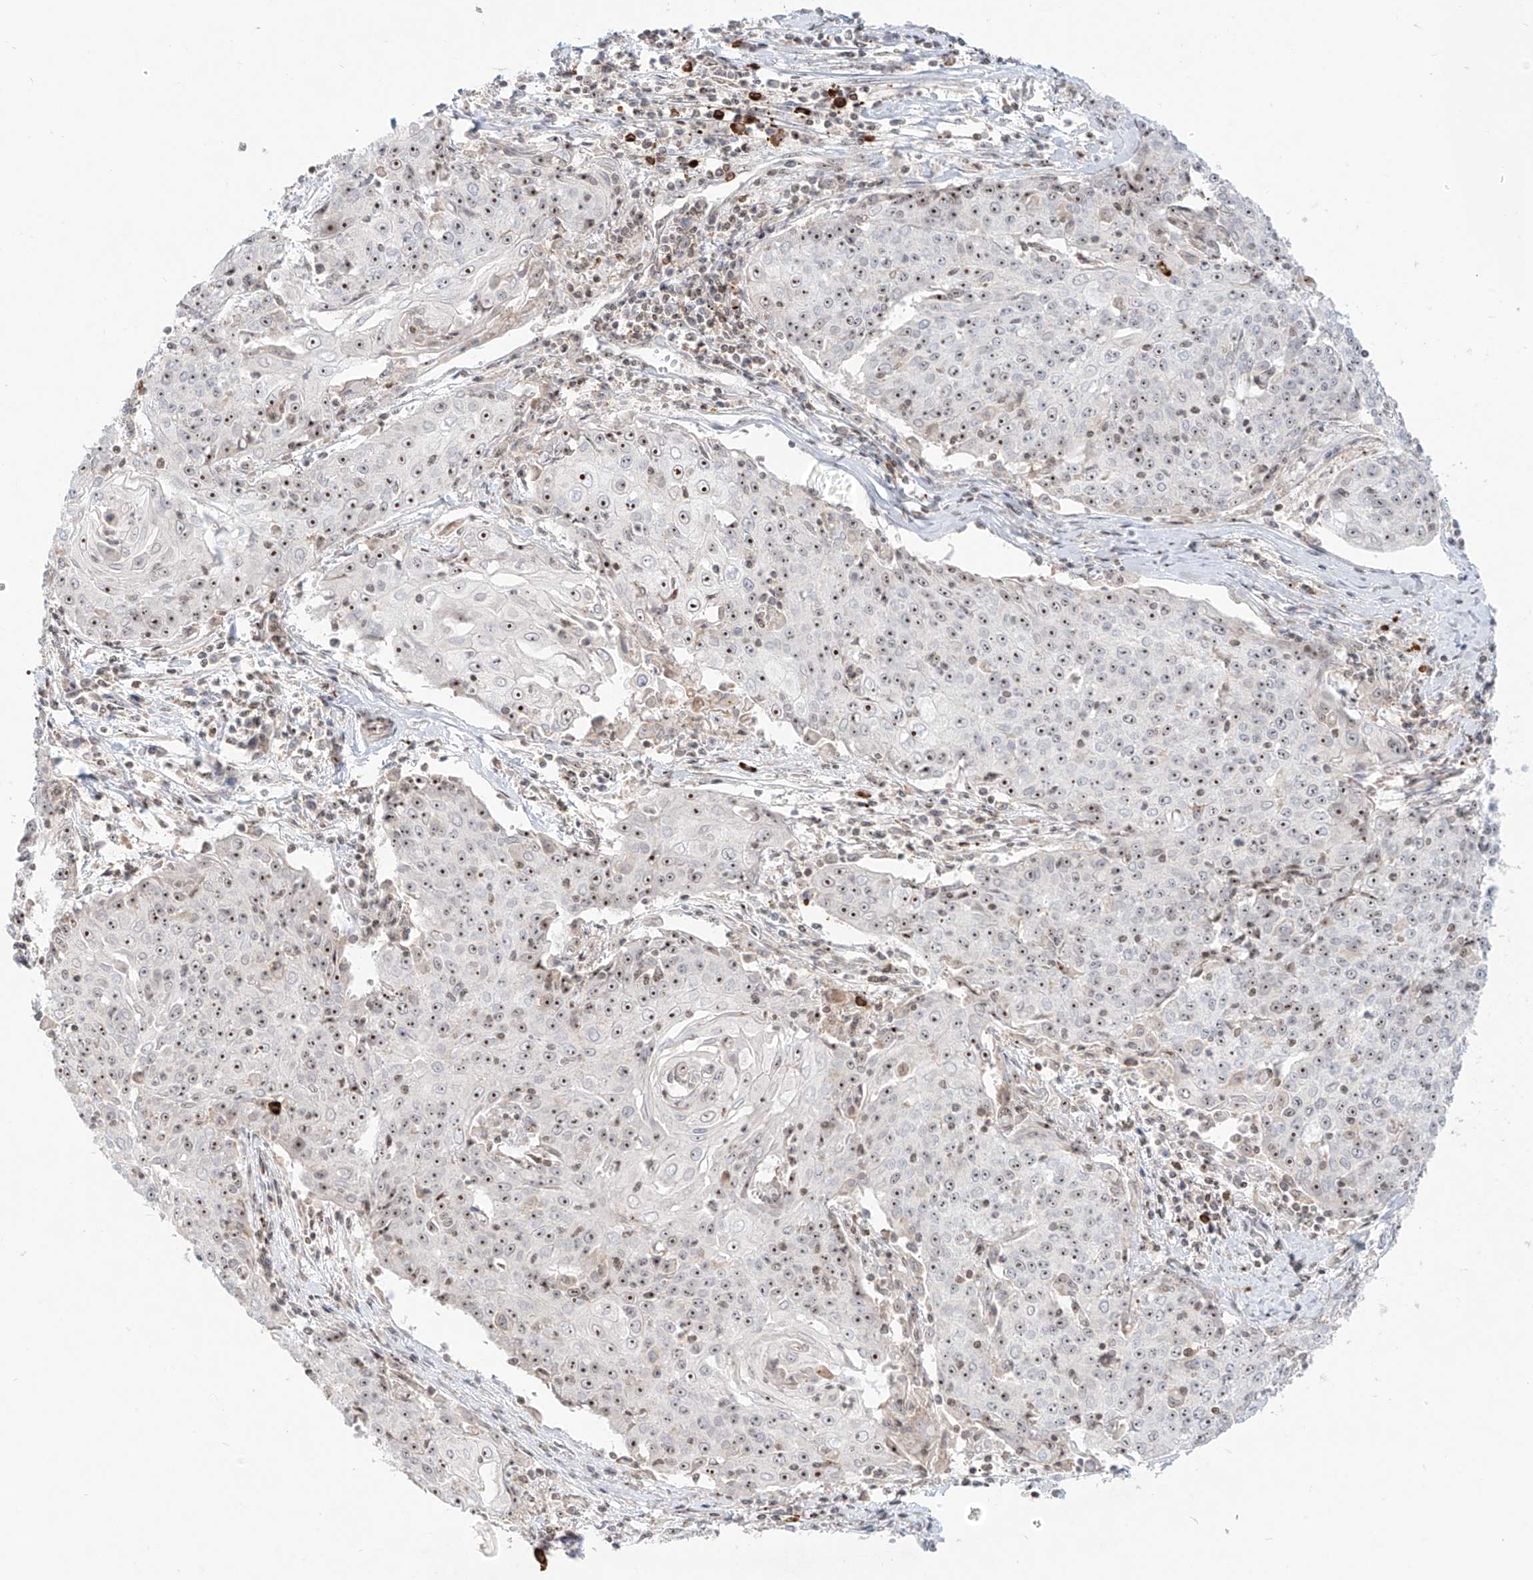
{"staining": {"intensity": "moderate", "quantity": ">75%", "location": "nuclear"}, "tissue": "cervical cancer", "cell_type": "Tumor cells", "image_type": "cancer", "snomed": [{"axis": "morphology", "description": "Squamous cell carcinoma, NOS"}, {"axis": "topography", "description": "Cervix"}], "caption": "There is medium levels of moderate nuclear expression in tumor cells of cervical cancer, as demonstrated by immunohistochemical staining (brown color).", "gene": "ZNF512", "patient": {"sex": "female", "age": 48}}